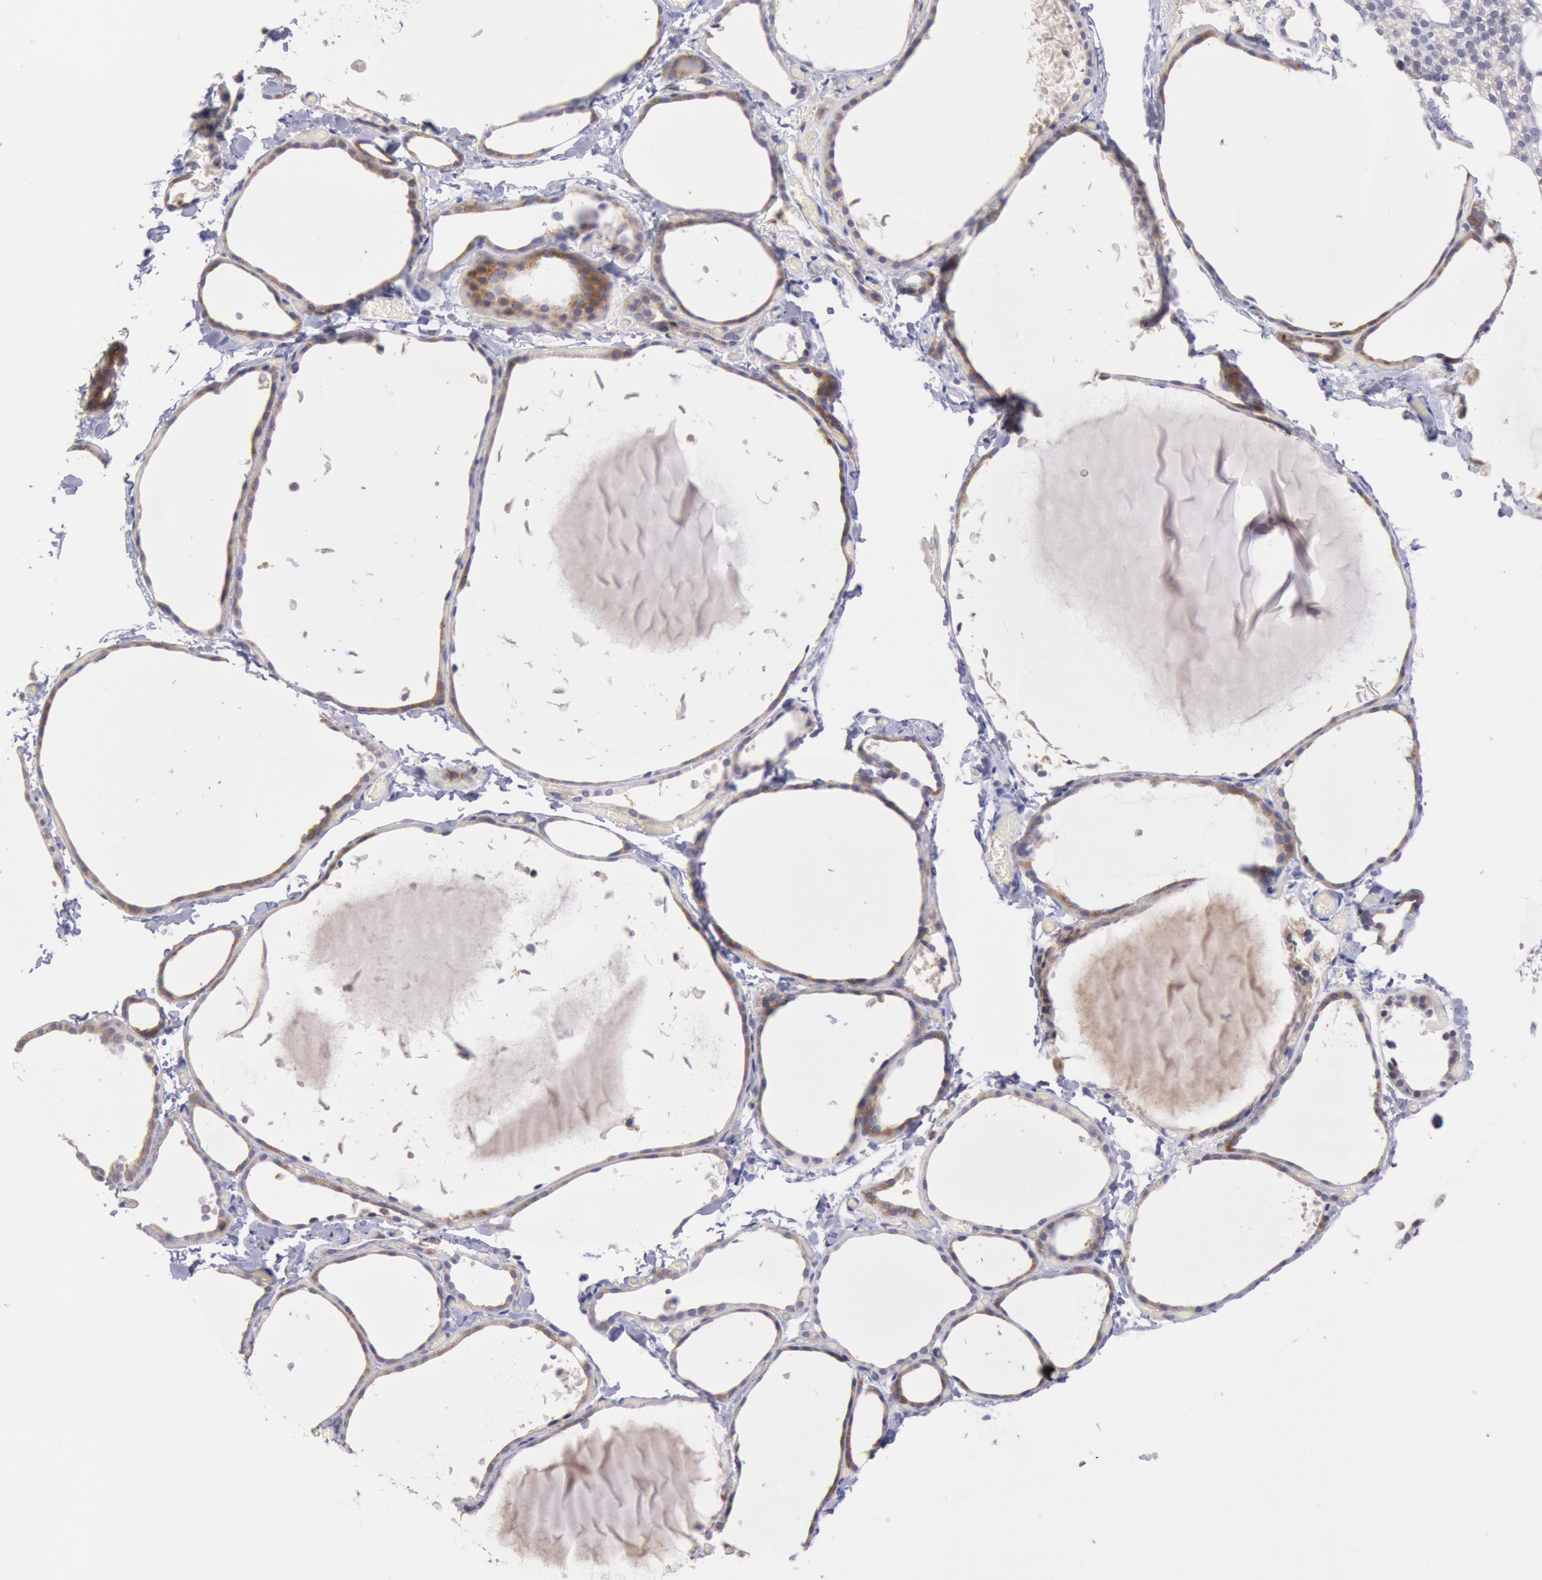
{"staining": {"intensity": "moderate", "quantity": ">75%", "location": "cytoplasmic/membranous"}, "tissue": "thyroid gland", "cell_type": "Glandular cells", "image_type": "normal", "snomed": [{"axis": "morphology", "description": "Normal tissue, NOS"}, {"axis": "topography", "description": "Thyroid gland"}], "caption": "Approximately >75% of glandular cells in normal human thyroid gland demonstrate moderate cytoplasmic/membranous protein staining as visualized by brown immunohistochemical staining.", "gene": "GAL3ST1", "patient": {"sex": "female", "age": 22}}